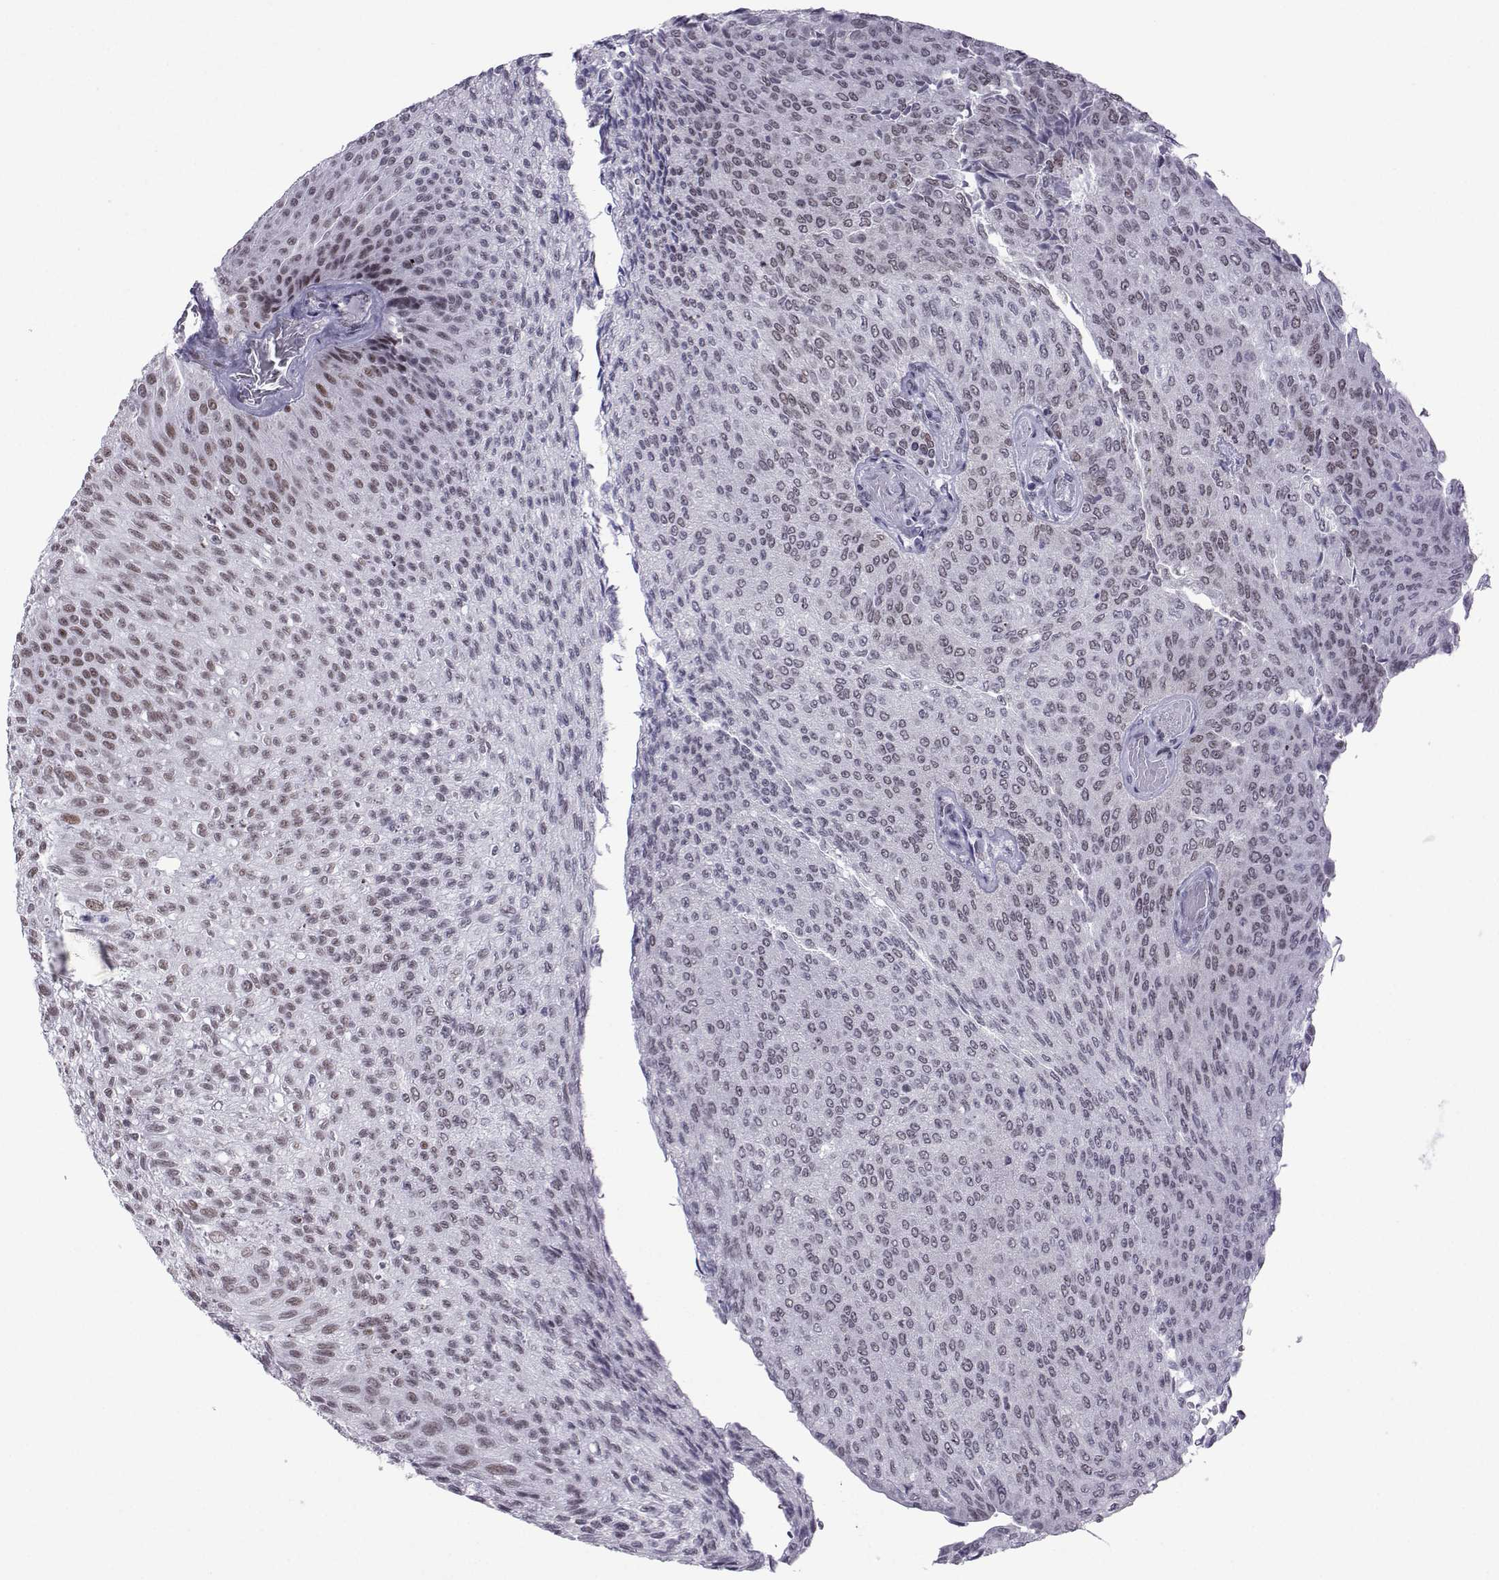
{"staining": {"intensity": "weak", "quantity": "25%-75%", "location": "nuclear"}, "tissue": "urothelial cancer", "cell_type": "Tumor cells", "image_type": "cancer", "snomed": [{"axis": "morphology", "description": "Urothelial carcinoma, Low grade"}, {"axis": "topography", "description": "Ureter, NOS"}, {"axis": "topography", "description": "Urinary bladder"}], "caption": "Urothelial carcinoma (low-grade) stained for a protein (brown) shows weak nuclear positive positivity in approximately 25%-75% of tumor cells.", "gene": "LORICRIN", "patient": {"sex": "male", "age": 78}}